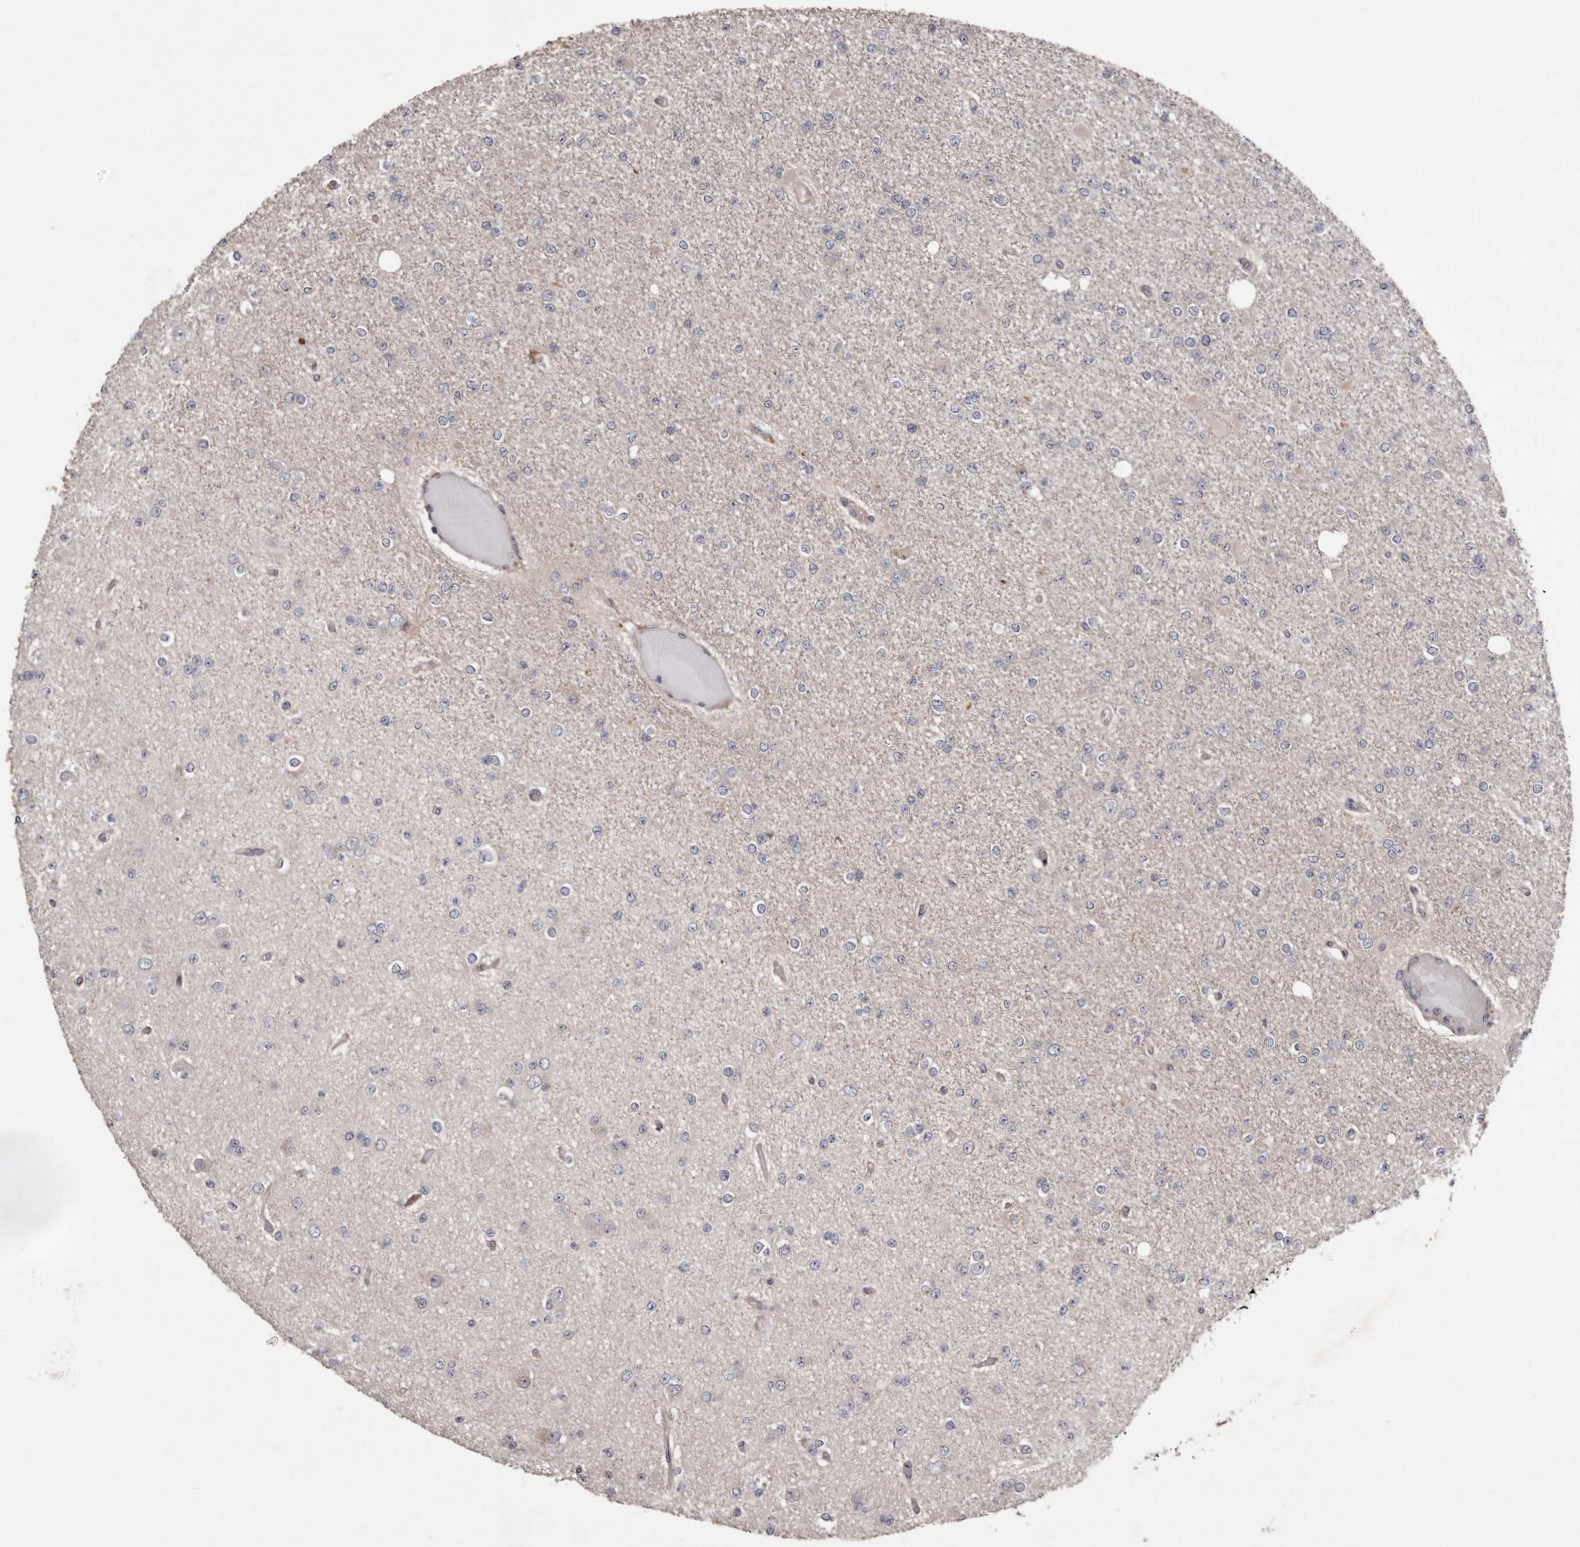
{"staining": {"intensity": "negative", "quantity": "none", "location": "none"}, "tissue": "glioma", "cell_type": "Tumor cells", "image_type": "cancer", "snomed": [{"axis": "morphology", "description": "Glioma, malignant, Low grade"}, {"axis": "topography", "description": "Brain"}], "caption": "High magnification brightfield microscopy of low-grade glioma (malignant) stained with DAB (3,3'-diaminobenzidine) (brown) and counterstained with hematoxylin (blue): tumor cells show no significant positivity. (IHC, brightfield microscopy, high magnification).", "gene": "ARMCX1", "patient": {"sex": "female", "age": 22}}